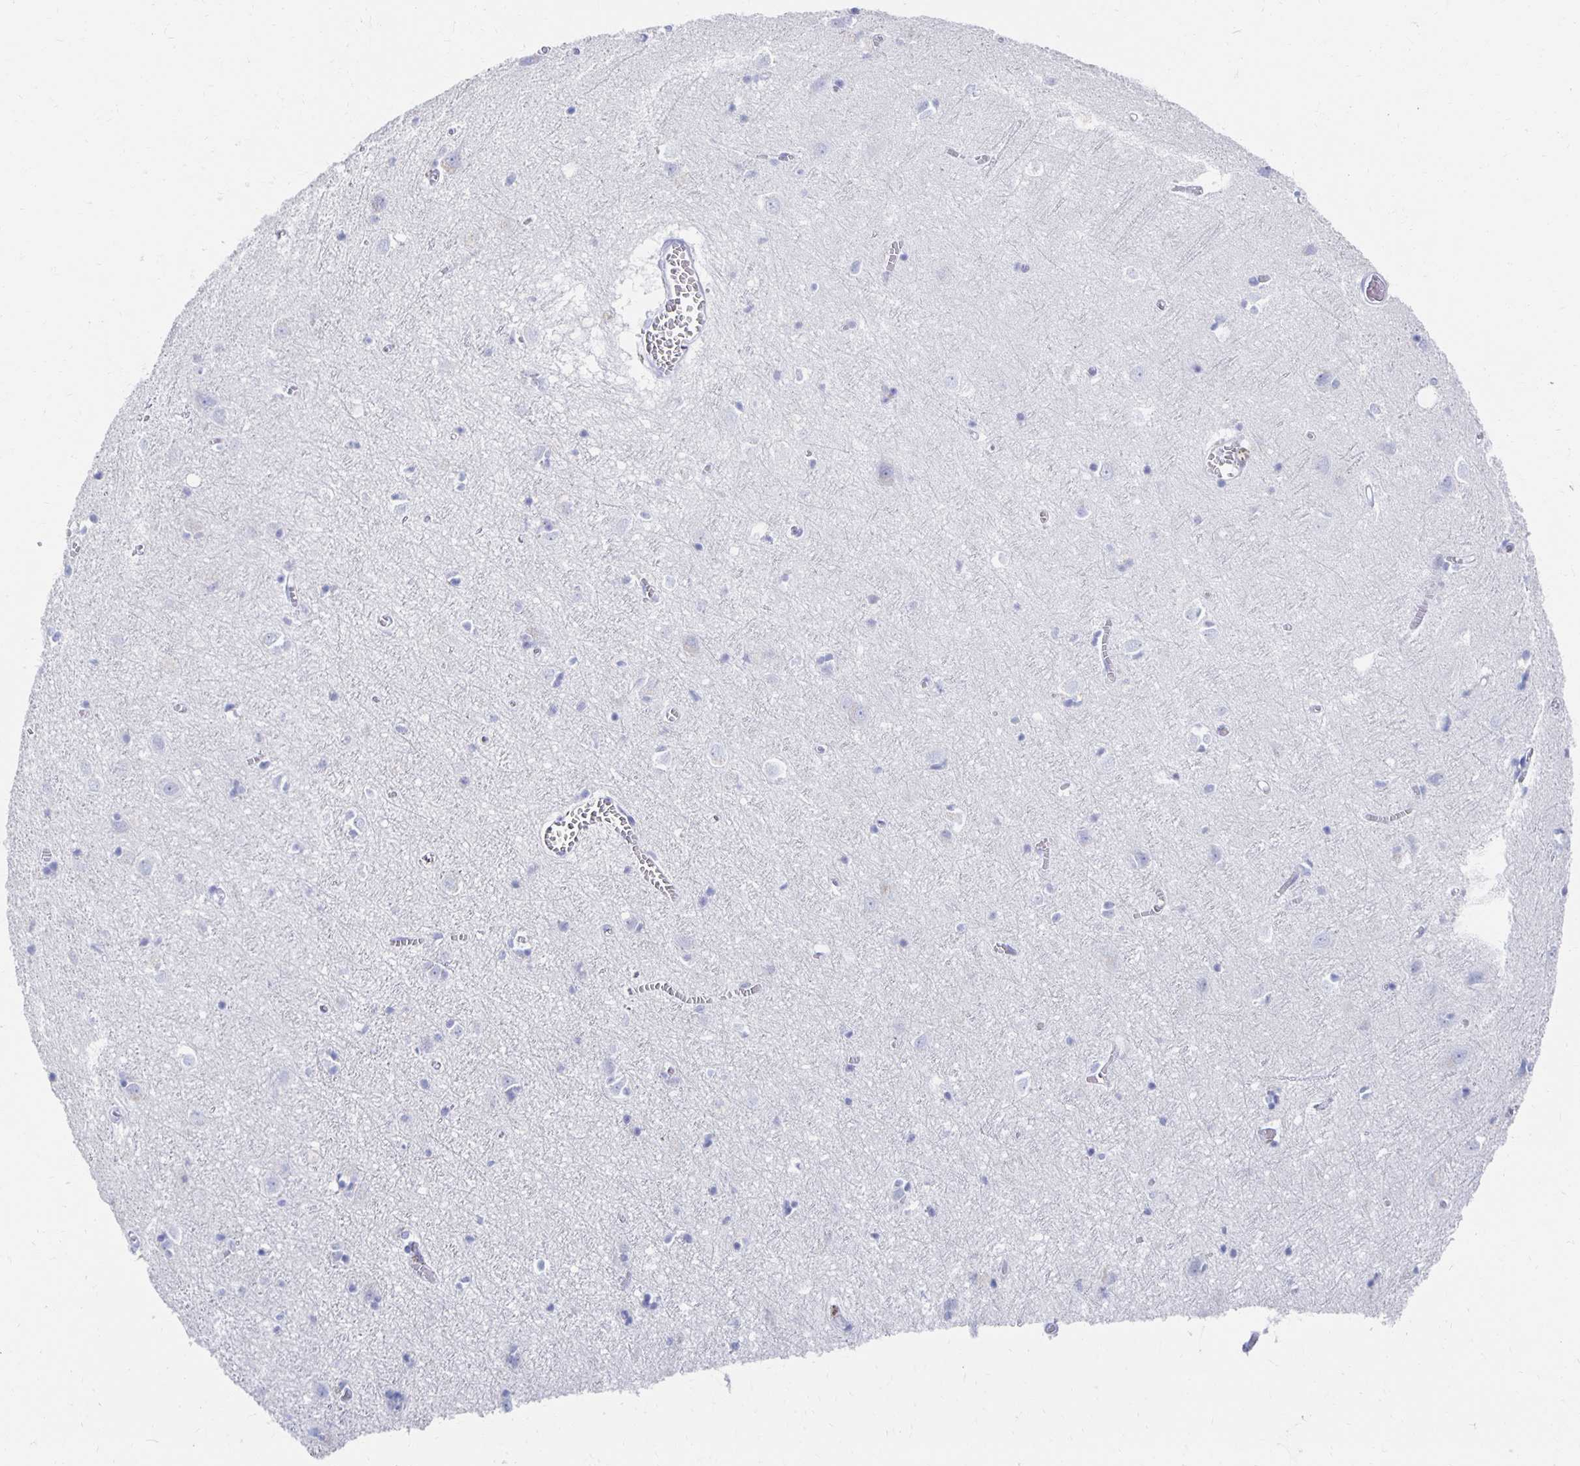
{"staining": {"intensity": "negative", "quantity": "none", "location": "none"}, "tissue": "cerebral cortex", "cell_type": "Endothelial cells", "image_type": "normal", "snomed": [{"axis": "morphology", "description": "Normal tissue, NOS"}, {"axis": "topography", "description": "Cerebral cortex"}], "caption": "Immunohistochemical staining of unremarkable cerebral cortex shows no significant positivity in endothelial cells.", "gene": "PRDM7", "patient": {"sex": "male", "age": 70}}